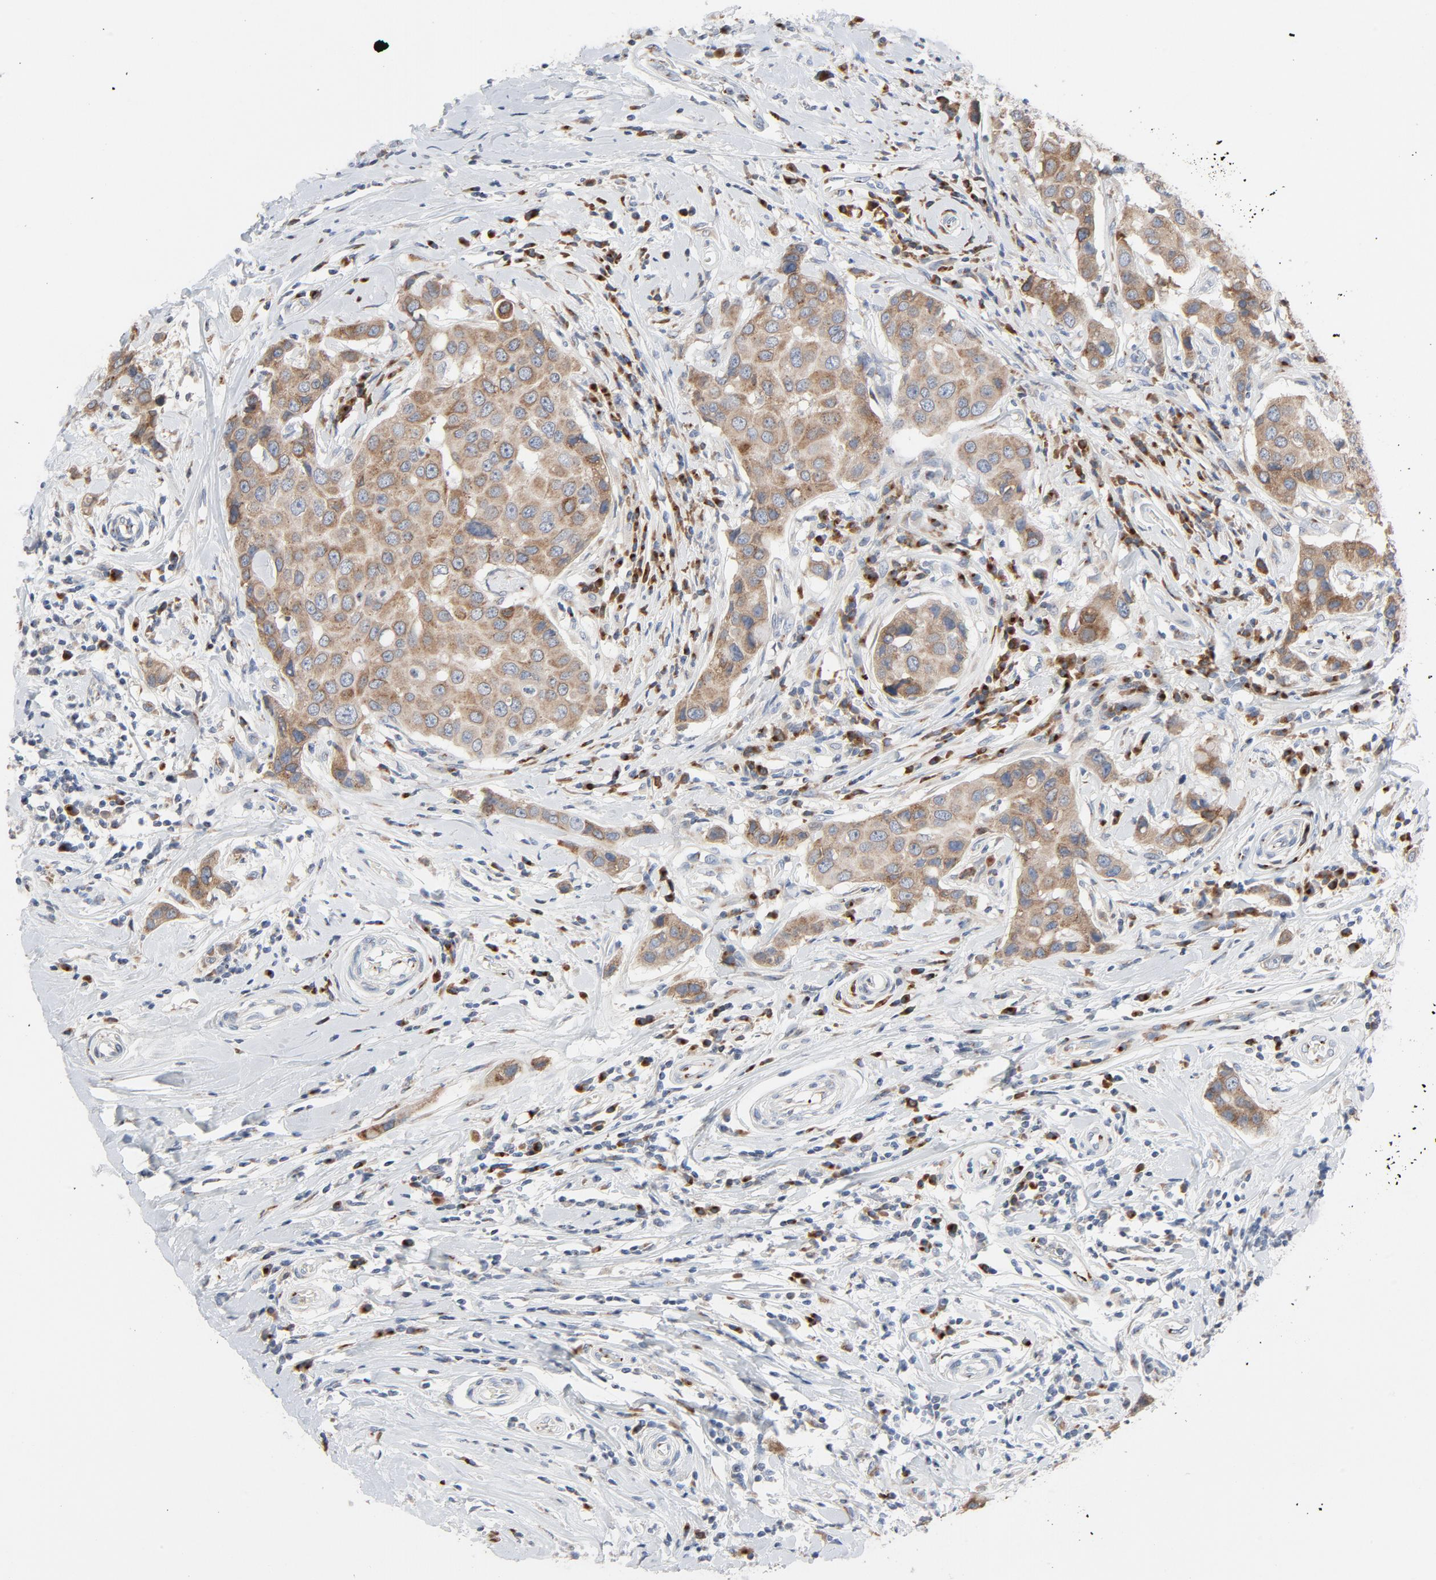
{"staining": {"intensity": "moderate", "quantity": ">75%", "location": "cytoplasmic/membranous"}, "tissue": "breast cancer", "cell_type": "Tumor cells", "image_type": "cancer", "snomed": [{"axis": "morphology", "description": "Duct carcinoma"}, {"axis": "topography", "description": "Breast"}], "caption": "High-magnification brightfield microscopy of breast cancer stained with DAB (brown) and counterstained with hematoxylin (blue). tumor cells exhibit moderate cytoplasmic/membranous positivity is appreciated in about>75% of cells.", "gene": "LMAN2", "patient": {"sex": "female", "age": 27}}